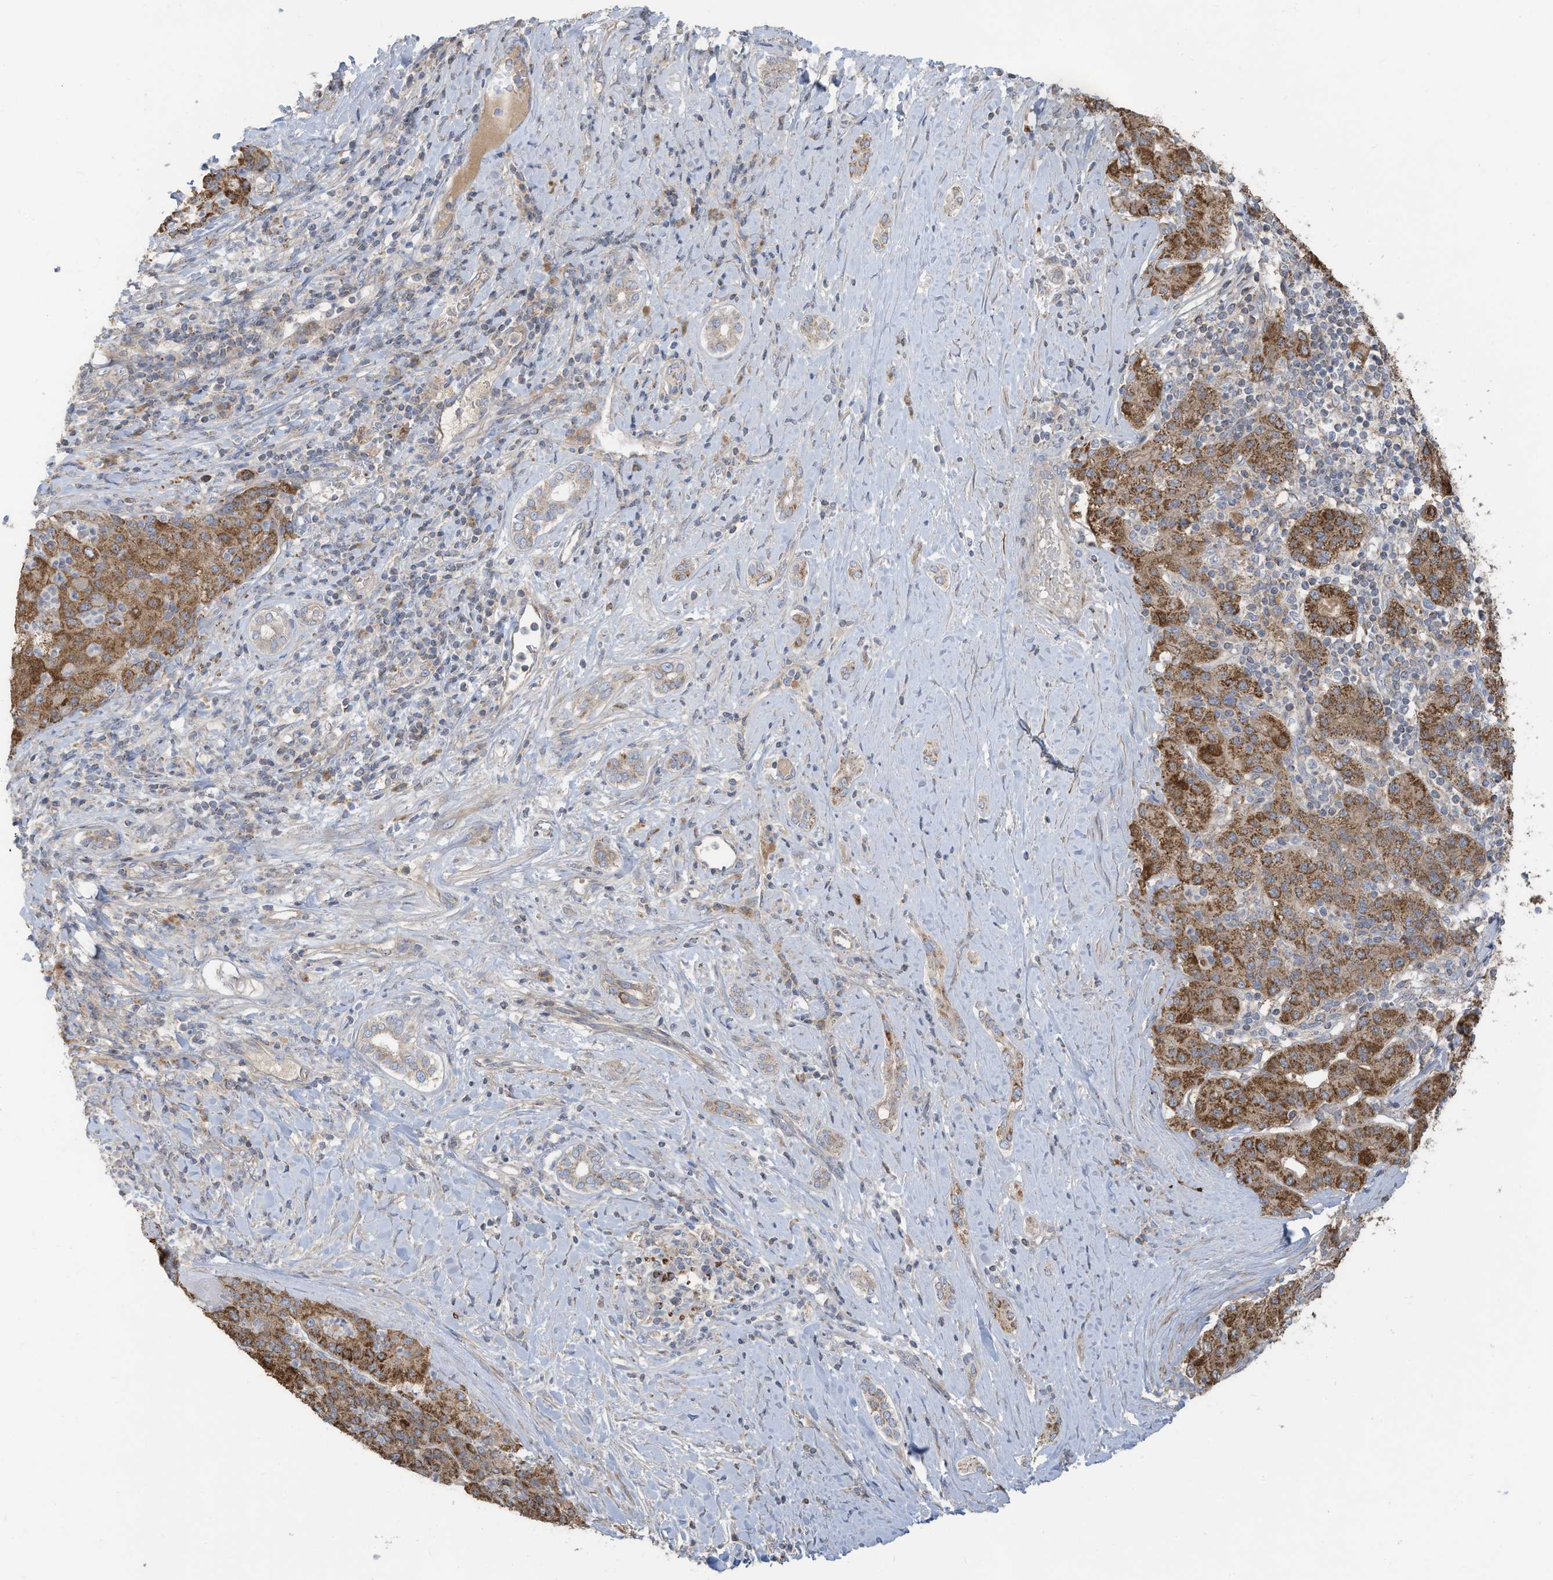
{"staining": {"intensity": "moderate", "quantity": ">75%", "location": "cytoplasmic/membranous"}, "tissue": "liver cancer", "cell_type": "Tumor cells", "image_type": "cancer", "snomed": [{"axis": "morphology", "description": "Carcinoma, Hepatocellular, NOS"}, {"axis": "topography", "description": "Liver"}], "caption": "Human hepatocellular carcinoma (liver) stained with a protein marker reveals moderate staining in tumor cells.", "gene": "GTPBP2", "patient": {"sex": "male", "age": 65}}